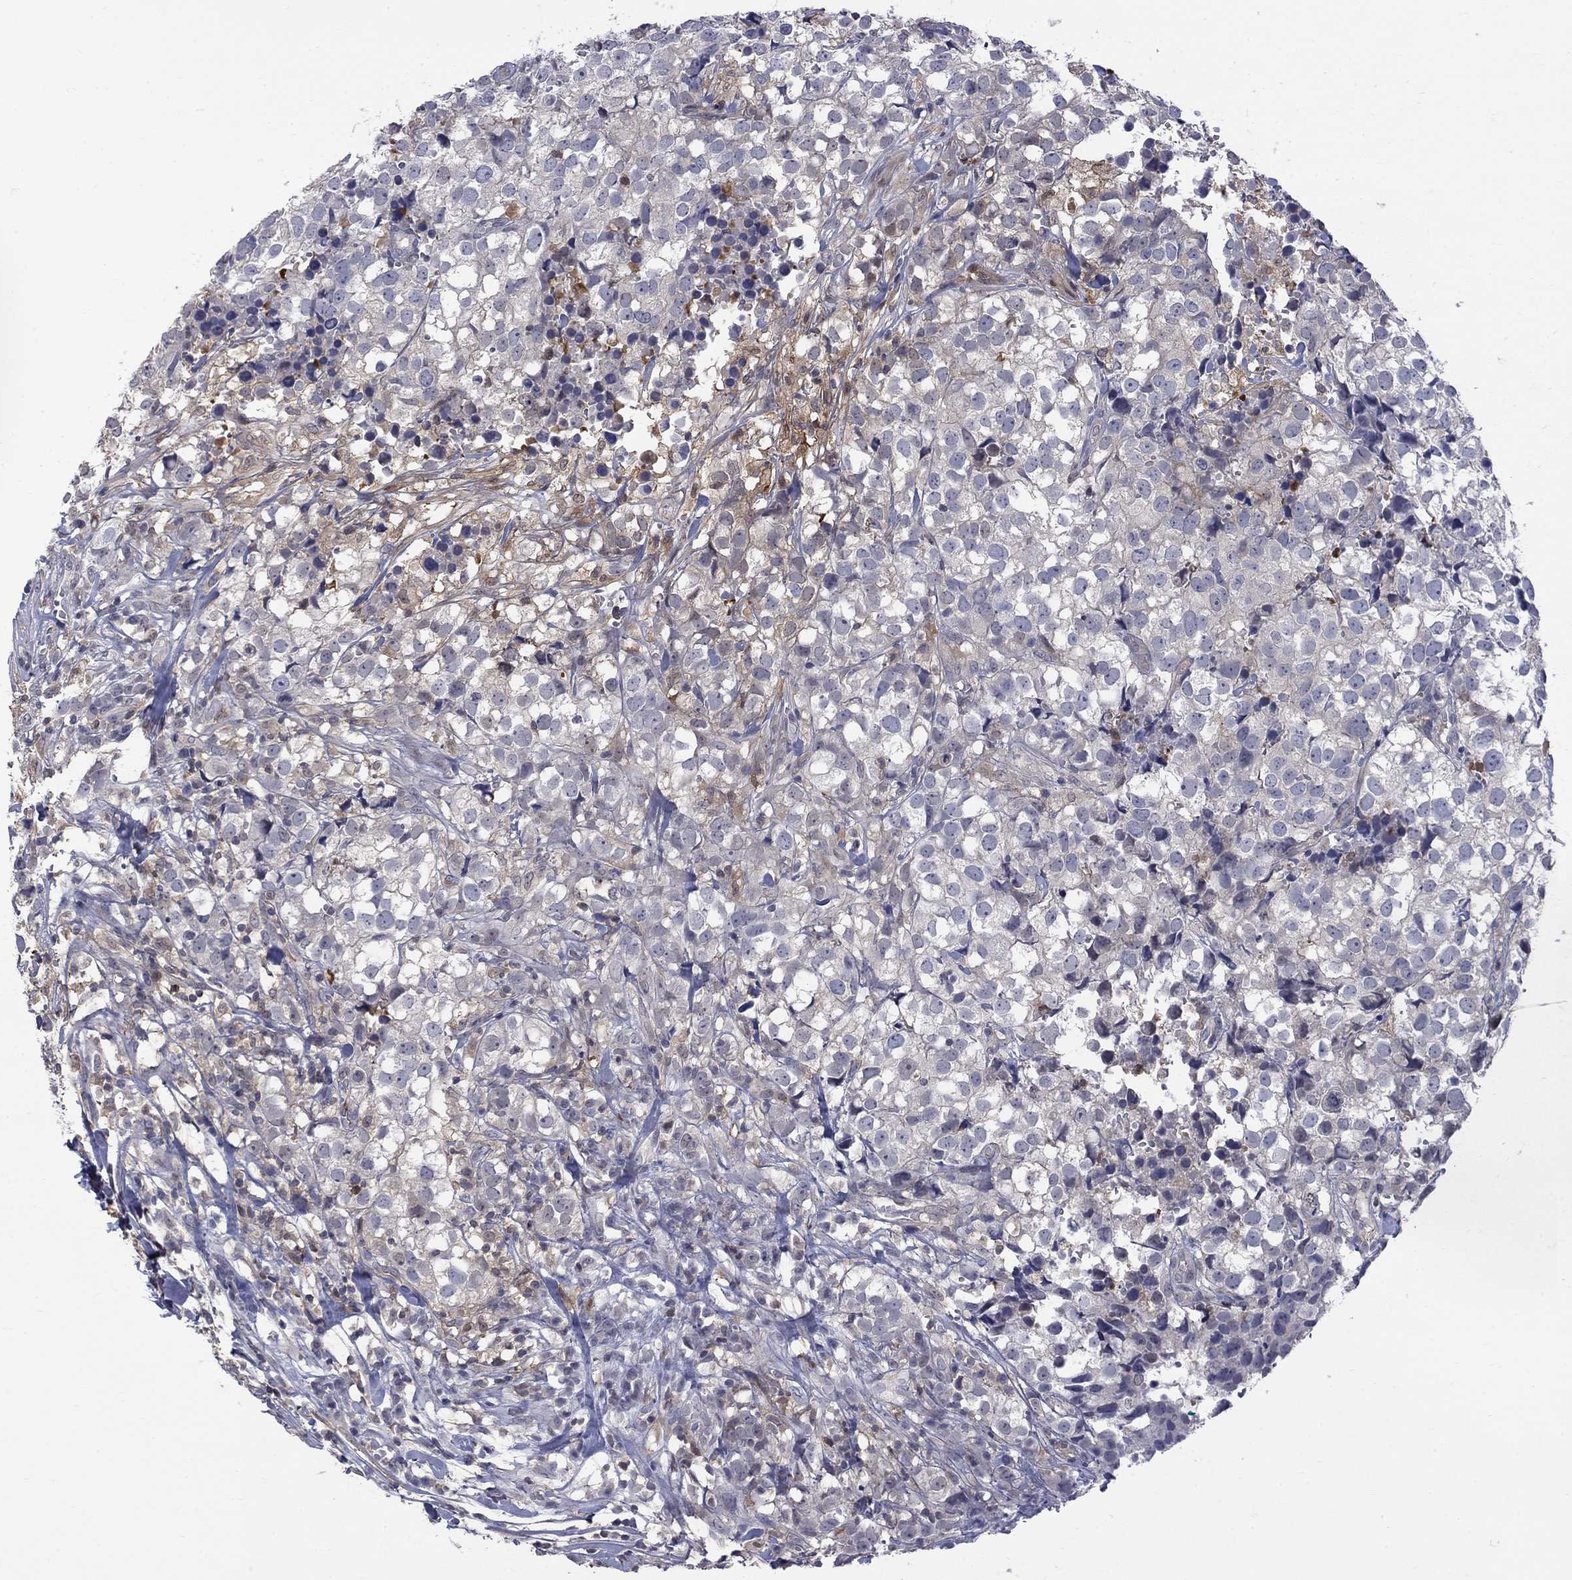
{"staining": {"intensity": "moderate", "quantity": "<25%", "location": "cytoplasmic/membranous"}, "tissue": "breast cancer", "cell_type": "Tumor cells", "image_type": "cancer", "snomed": [{"axis": "morphology", "description": "Duct carcinoma"}, {"axis": "topography", "description": "Breast"}], "caption": "A brown stain labels moderate cytoplasmic/membranous staining of a protein in invasive ductal carcinoma (breast) tumor cells.", "gene": "HKDC1", "patient": {"sex": "female", "age": 30}}